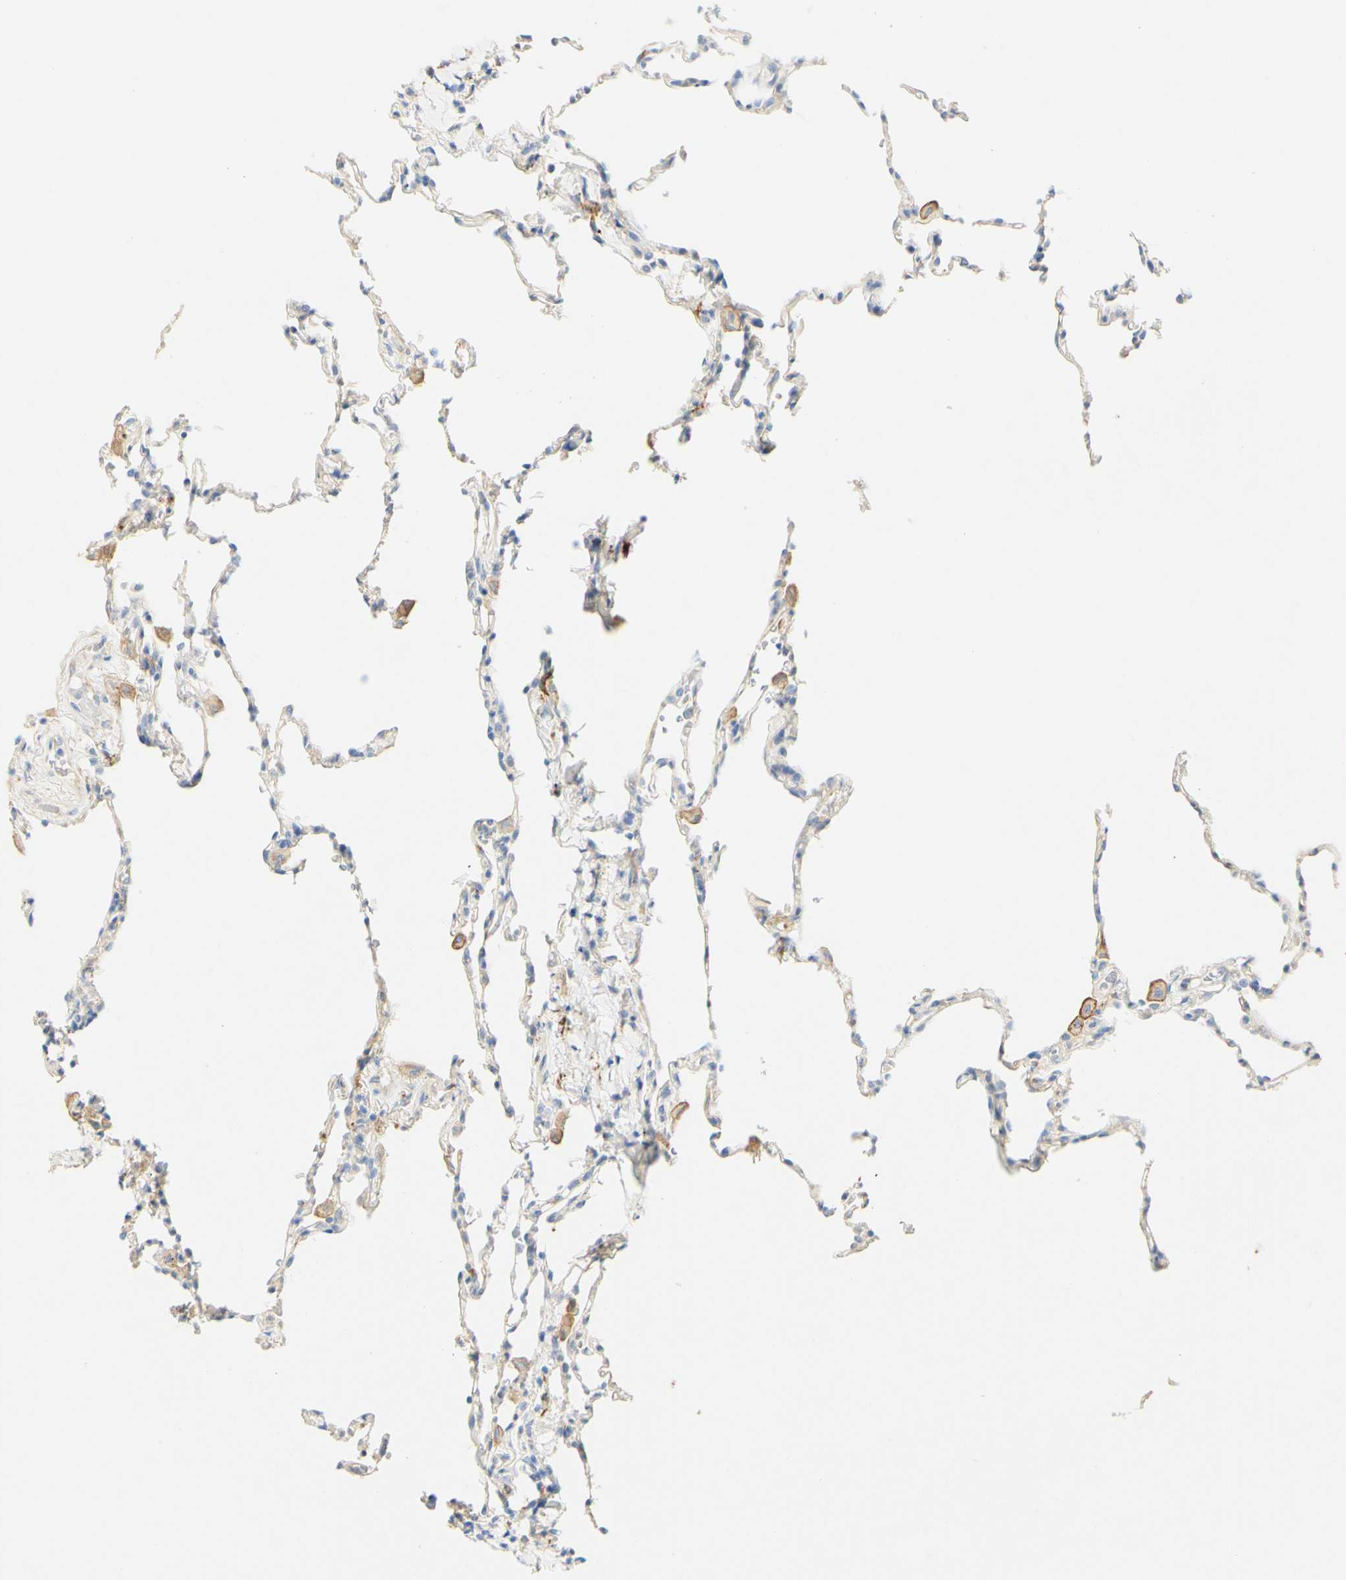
{"staining": {"intensity": "weak", "quantity": "25%-75%", "location": "cytoplasmic/membranous"}, "tissue": "lung", "cell_type": "Alveolar cells", "image_type": "normal", "snomed": [{"axis": "morphology", "description": "Normal tissue, NOS"}, {"axis": "topography", "description": "Lung"}], "caption": "DAB immunohistochemical staining of normal lung displays weak cytoplasmic/membranous protein expression in about 25%-75% of alveolar cells. The protein is shown in brown color, while the nuclei are stained blue.", "gene": "FCGRT", "patient": {"sex": "male", "age": 59}}